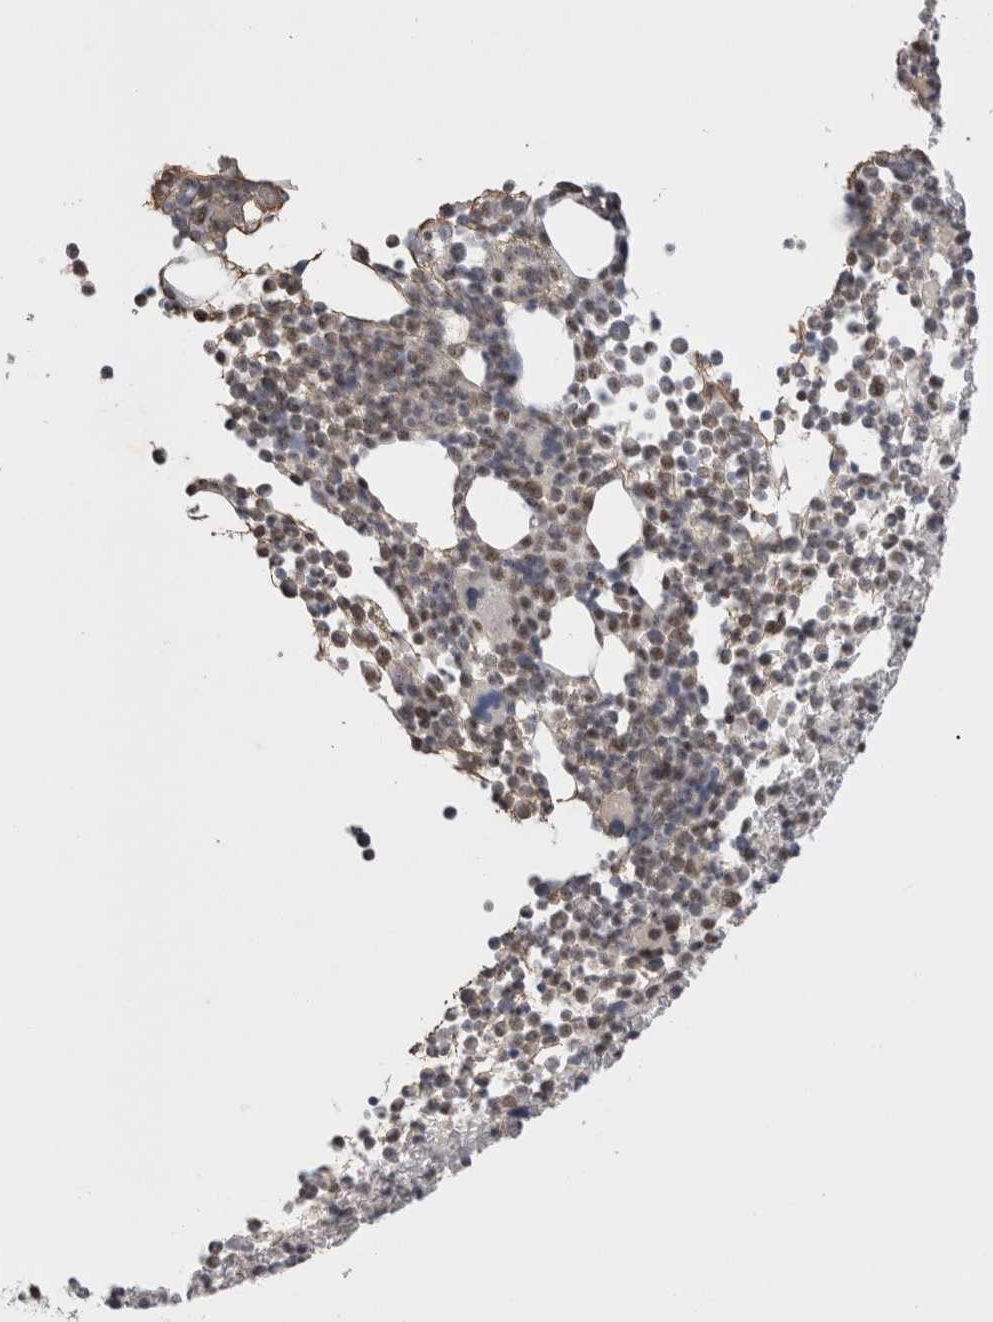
{"staining": {"intensity": "moderate", "quantity": "<25%", "location": "nuclear"}, "tissue": "bone marrow", "cell_type": "Hematopoietic cells", "image_type": "normal", "snomed": [{"axis": "morphology", "description": "Normal tissue, NOS"}, {"axis": "morphology", "description": "Inflammation, NOS"}, {"axis": "topography", "description": "Bone marrow"}], "caption": "Protein staining of normal bone marrow reveals moderate nuclear positivity in approximately <25% of hematopoietic cells.", "gene": "DAXX", "patient": {"sex": "male", "age": 34}}